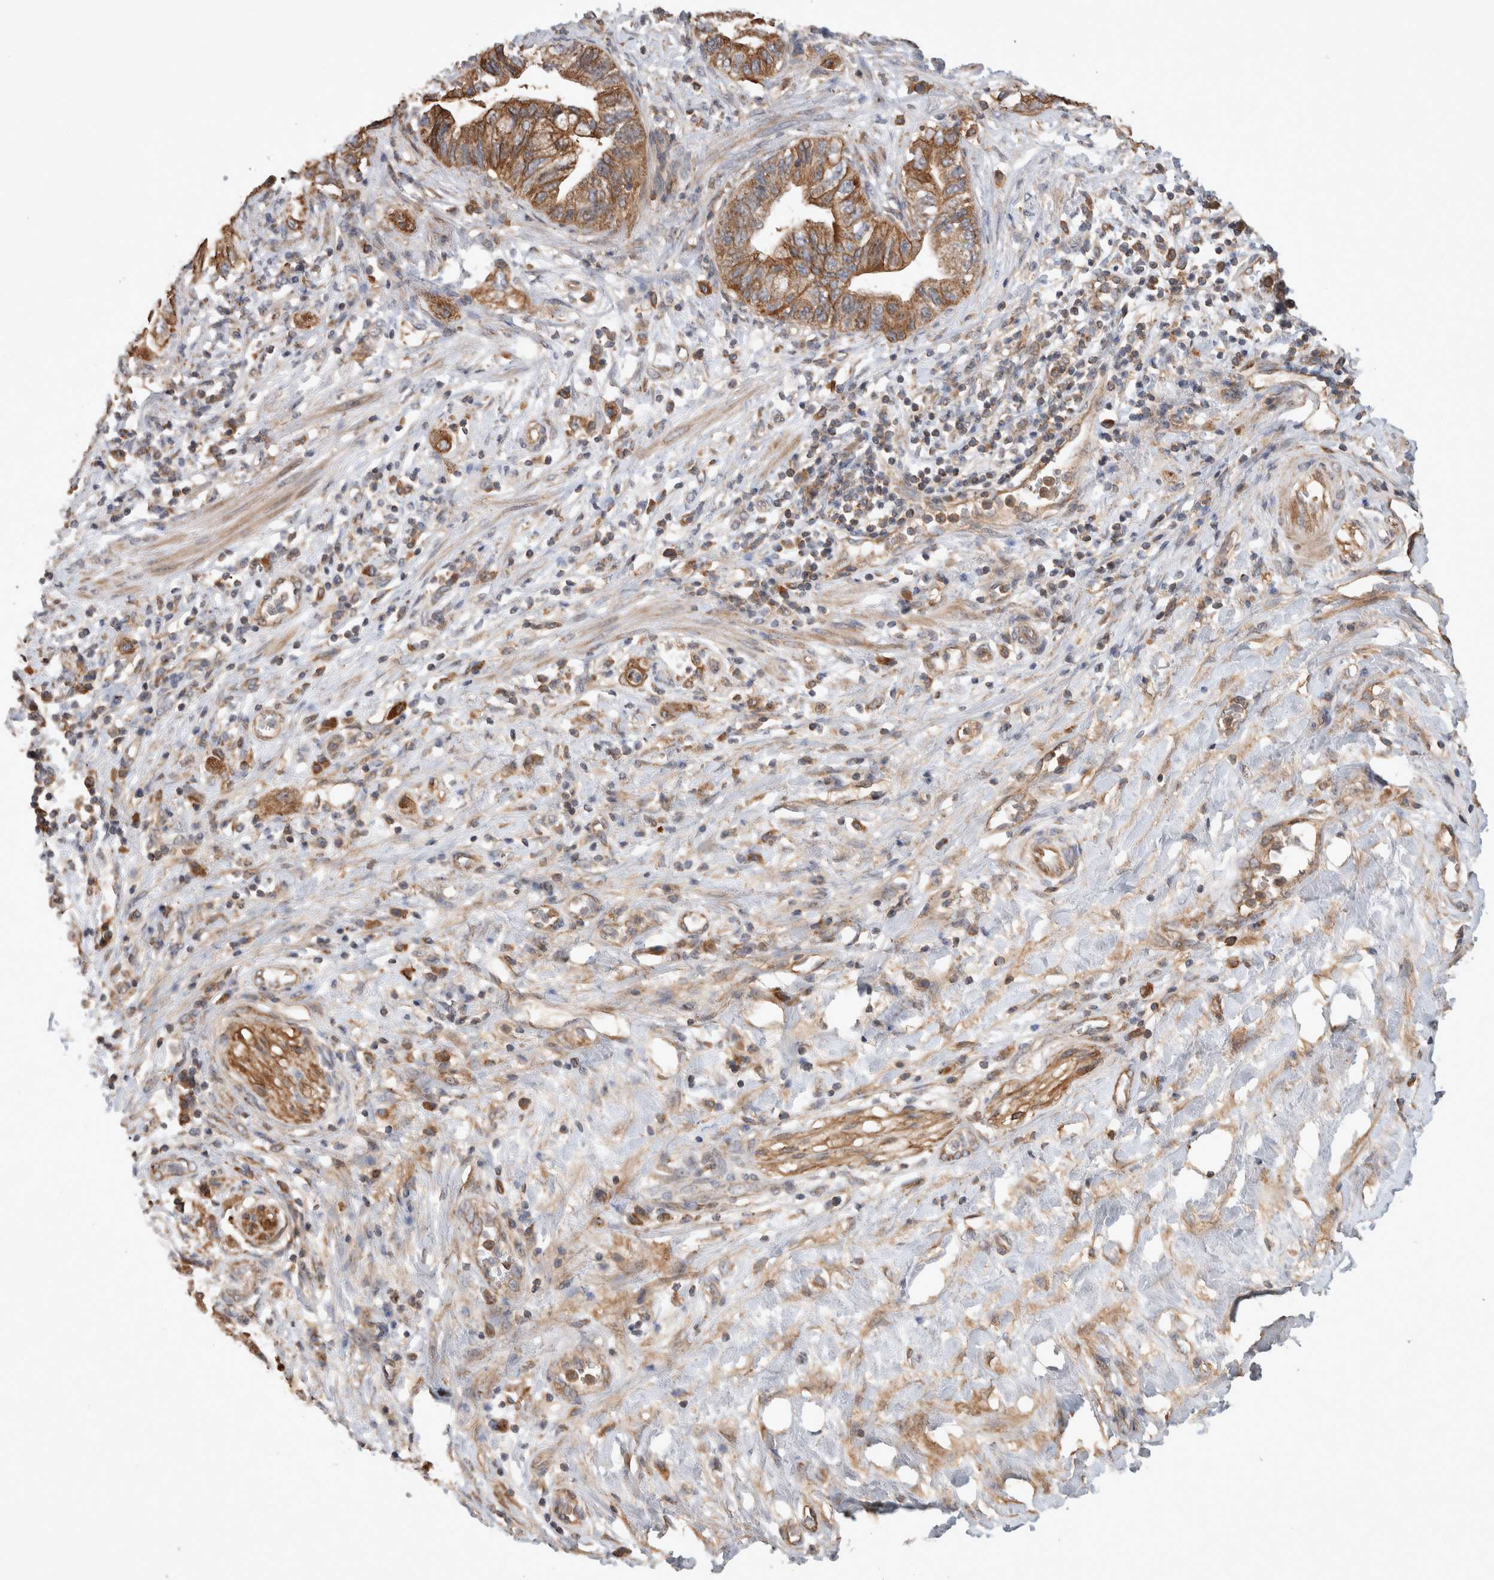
{"staining": {"intensity": "moderate", "quantity": ">75%", "location": "cytoplasmic/membranous"}, "tissue": "pancreatic cancer", "cell_type": "Tumor cells", "image_type": "cancer", "snomed": [{"axis": "morphology", "description": "Adenocarcinoma, NOS"}, {"axis": "topography", "description": "Pancreas"}], "caption": "Pancreatic cancer (adenocarcinoma) tissue demonstrates moderate cytoplasmic/membranous positivity in about >75% of tumor cells, visualized by immunohistochemistry.", "gene": "SERAC1", "patient": {"sex": "female", "age": 73}}